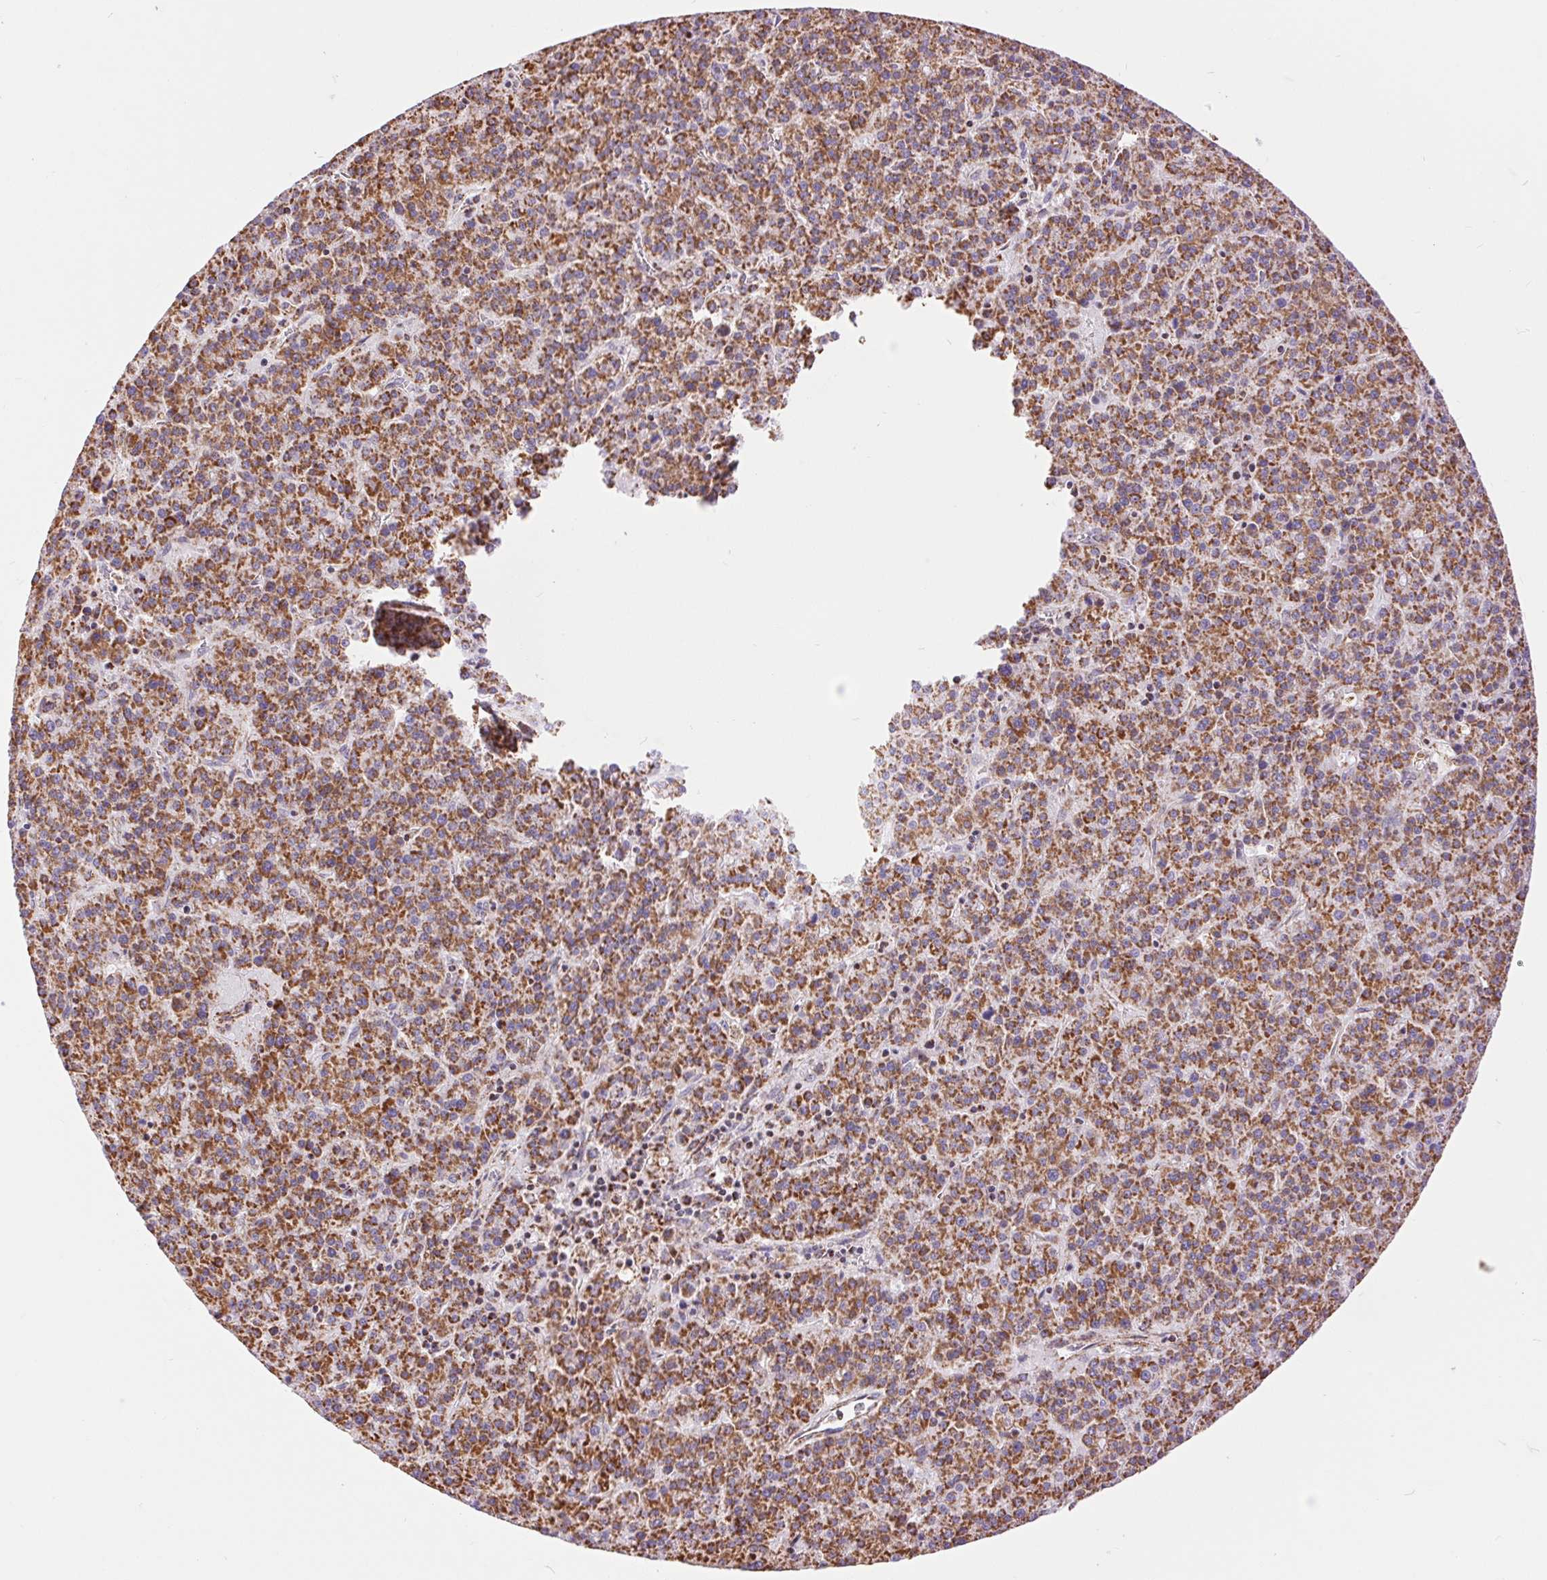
{"staining": {"intensity": "strong", "quantity": ">75%", "location": "cytoplasmic/membranous"}, "tissue": "liver cancer", "cell_type": "Tumor cells", "image_type": "cancer", "snomed": [{"axis": "morphology", "description": "Carcinoma, Hepatocellular, NOS"}, {"axis": "topography", "description": "Liver"}], "caption": "The image demonstrates staining of liver hepatocellular carcinoma, revealing strong cytoplasmic/membranous protein positivity (brown color) within tumor cells.", "gene": "ATP5PB", "patient": {"sex": "female", "age": 58}}